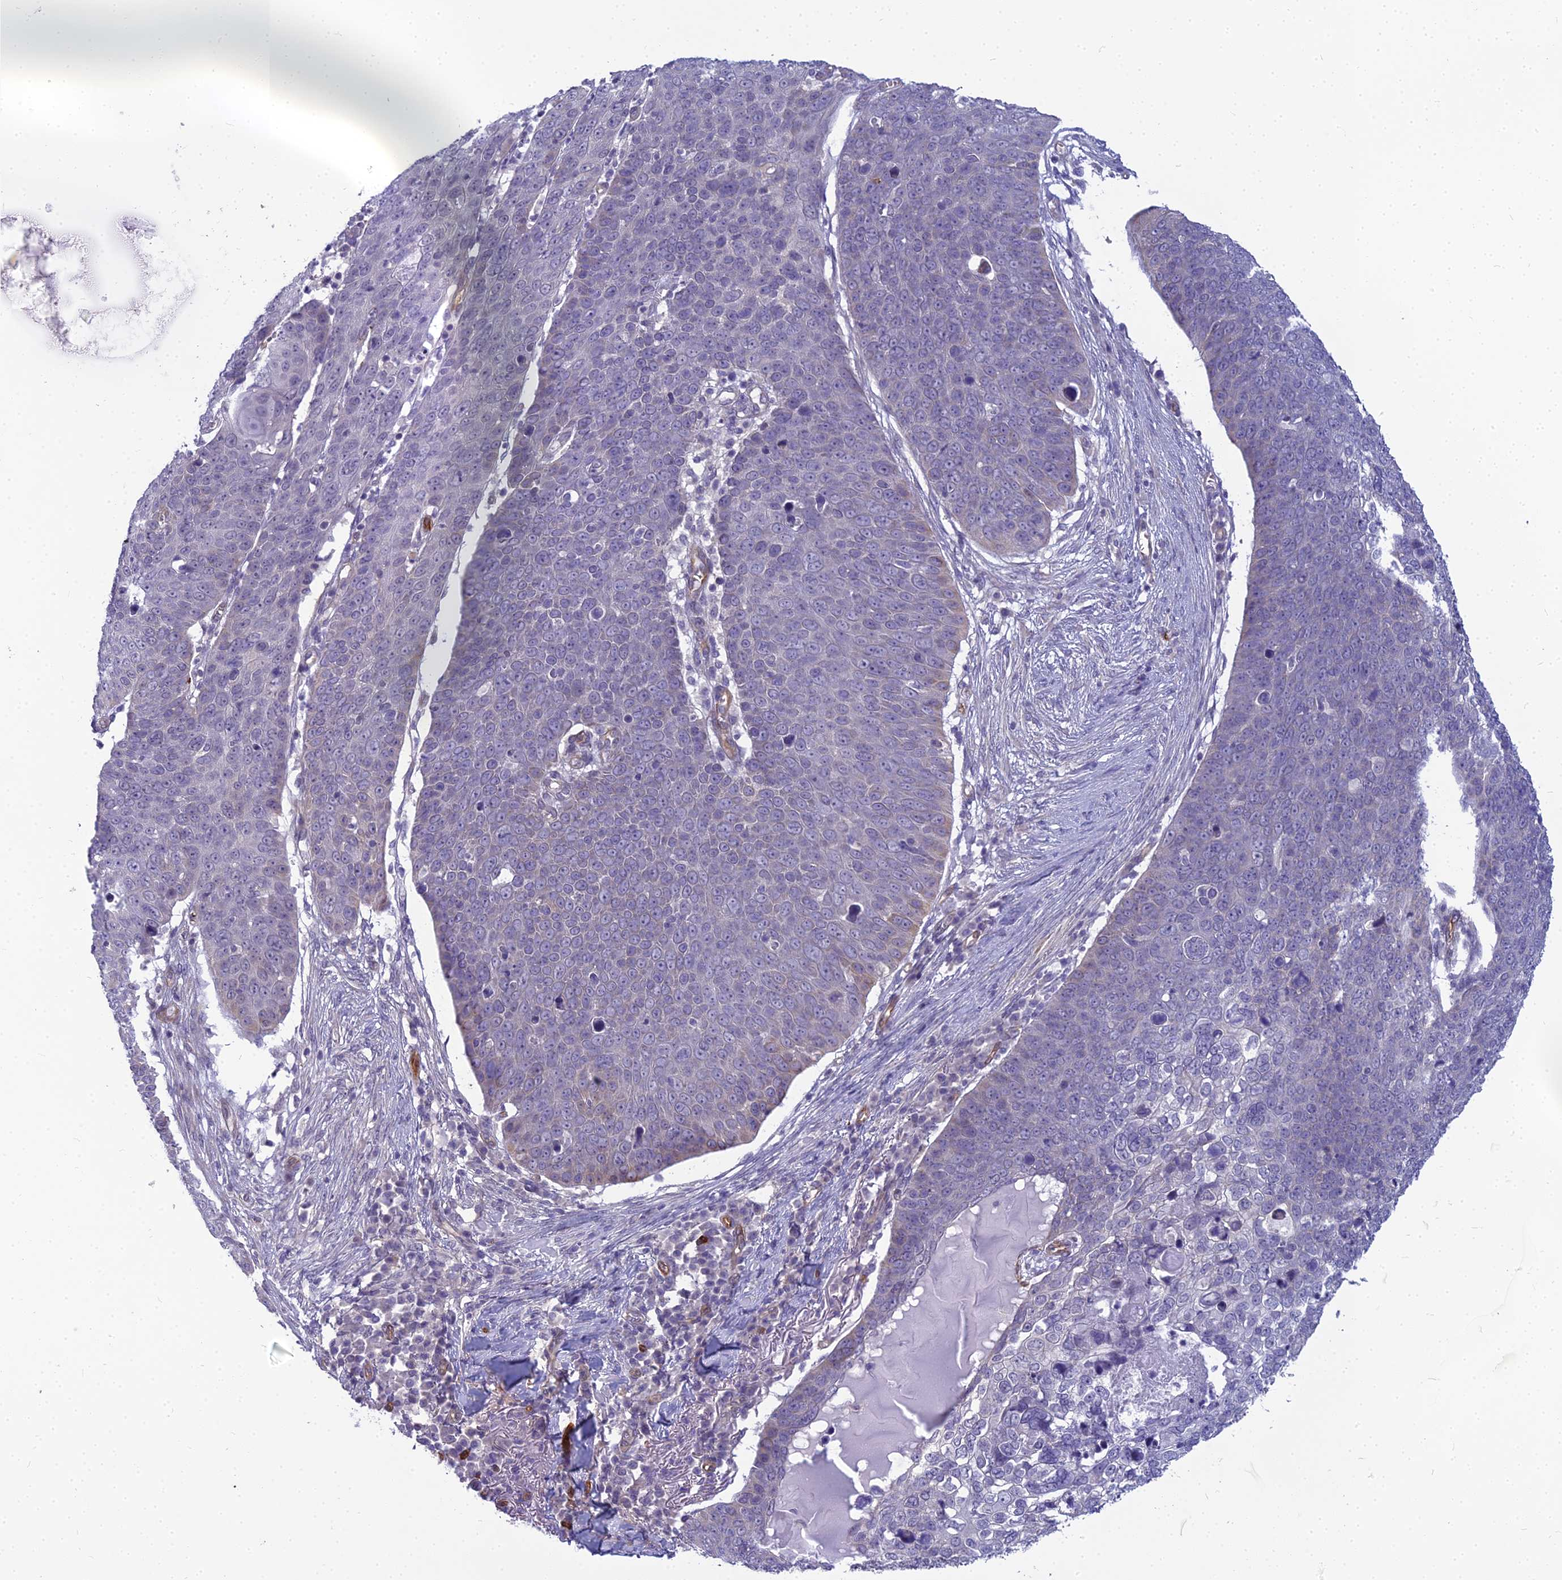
{"staining": {"intensity": "negative", "quantity": "none", "location": "none"}, "tissue": "skin cancer", "cell_type": "Tumor cells", "image_type": "cancer", "snomed": [{"axis": "morphology", "description": "Squamous cell carcinoma, NOS"}, {"axis": "topography", "description": "Skin"}], "caption": "DAB (3,3'-diaminobenzidine) immunohistochemical staining of human skin cancer reveals no significant expression in tumor cells. Nuclei are stained in blue.", "gene": "RGL3", "patient": {"sex": "male", "age": 71}}